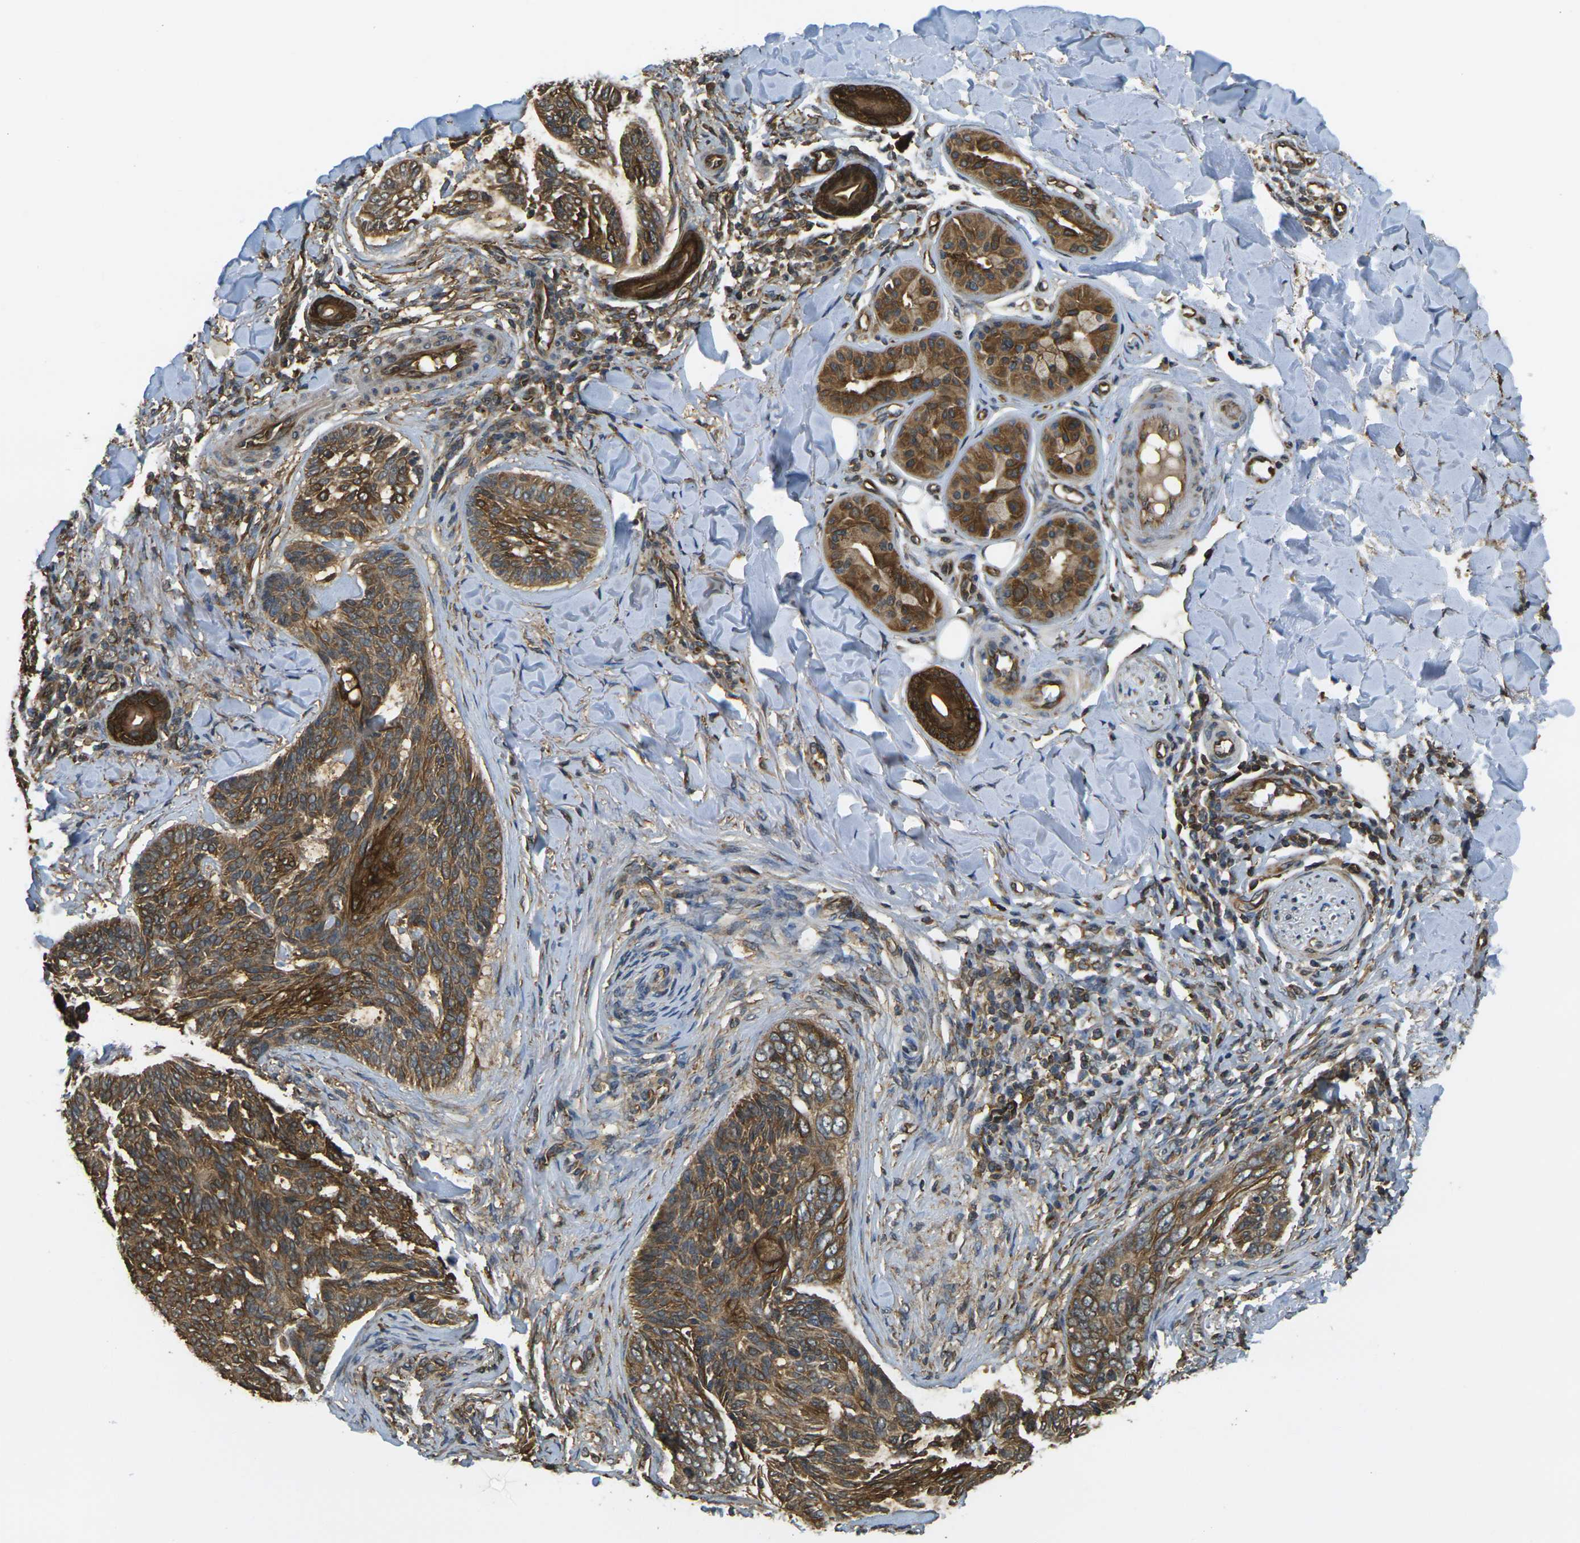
{"staining": {"intensity": "strong", "quantity": ">75%", "location": "cytoplasmic/membranous"}, "tissue": "skin cancer", "cell_type": "Tumor cells", "image_type": "cancer", "snomed": [{"axis": "morphology", "description": "Basal cell carcinoma"}, {"axis": "topography", "description": "Skin"}], "caption": "Brown immunohistochemical staining in human basal cell carcinoma (skin) demonstrates strong cytoplasmic/membranous staining in approximately >75% of tumor cells. (DAB IHC, brown staining for protein, blue staining for nuclei).", "gene": "CAST", "patient": {"sex": "male", "age": 43}}